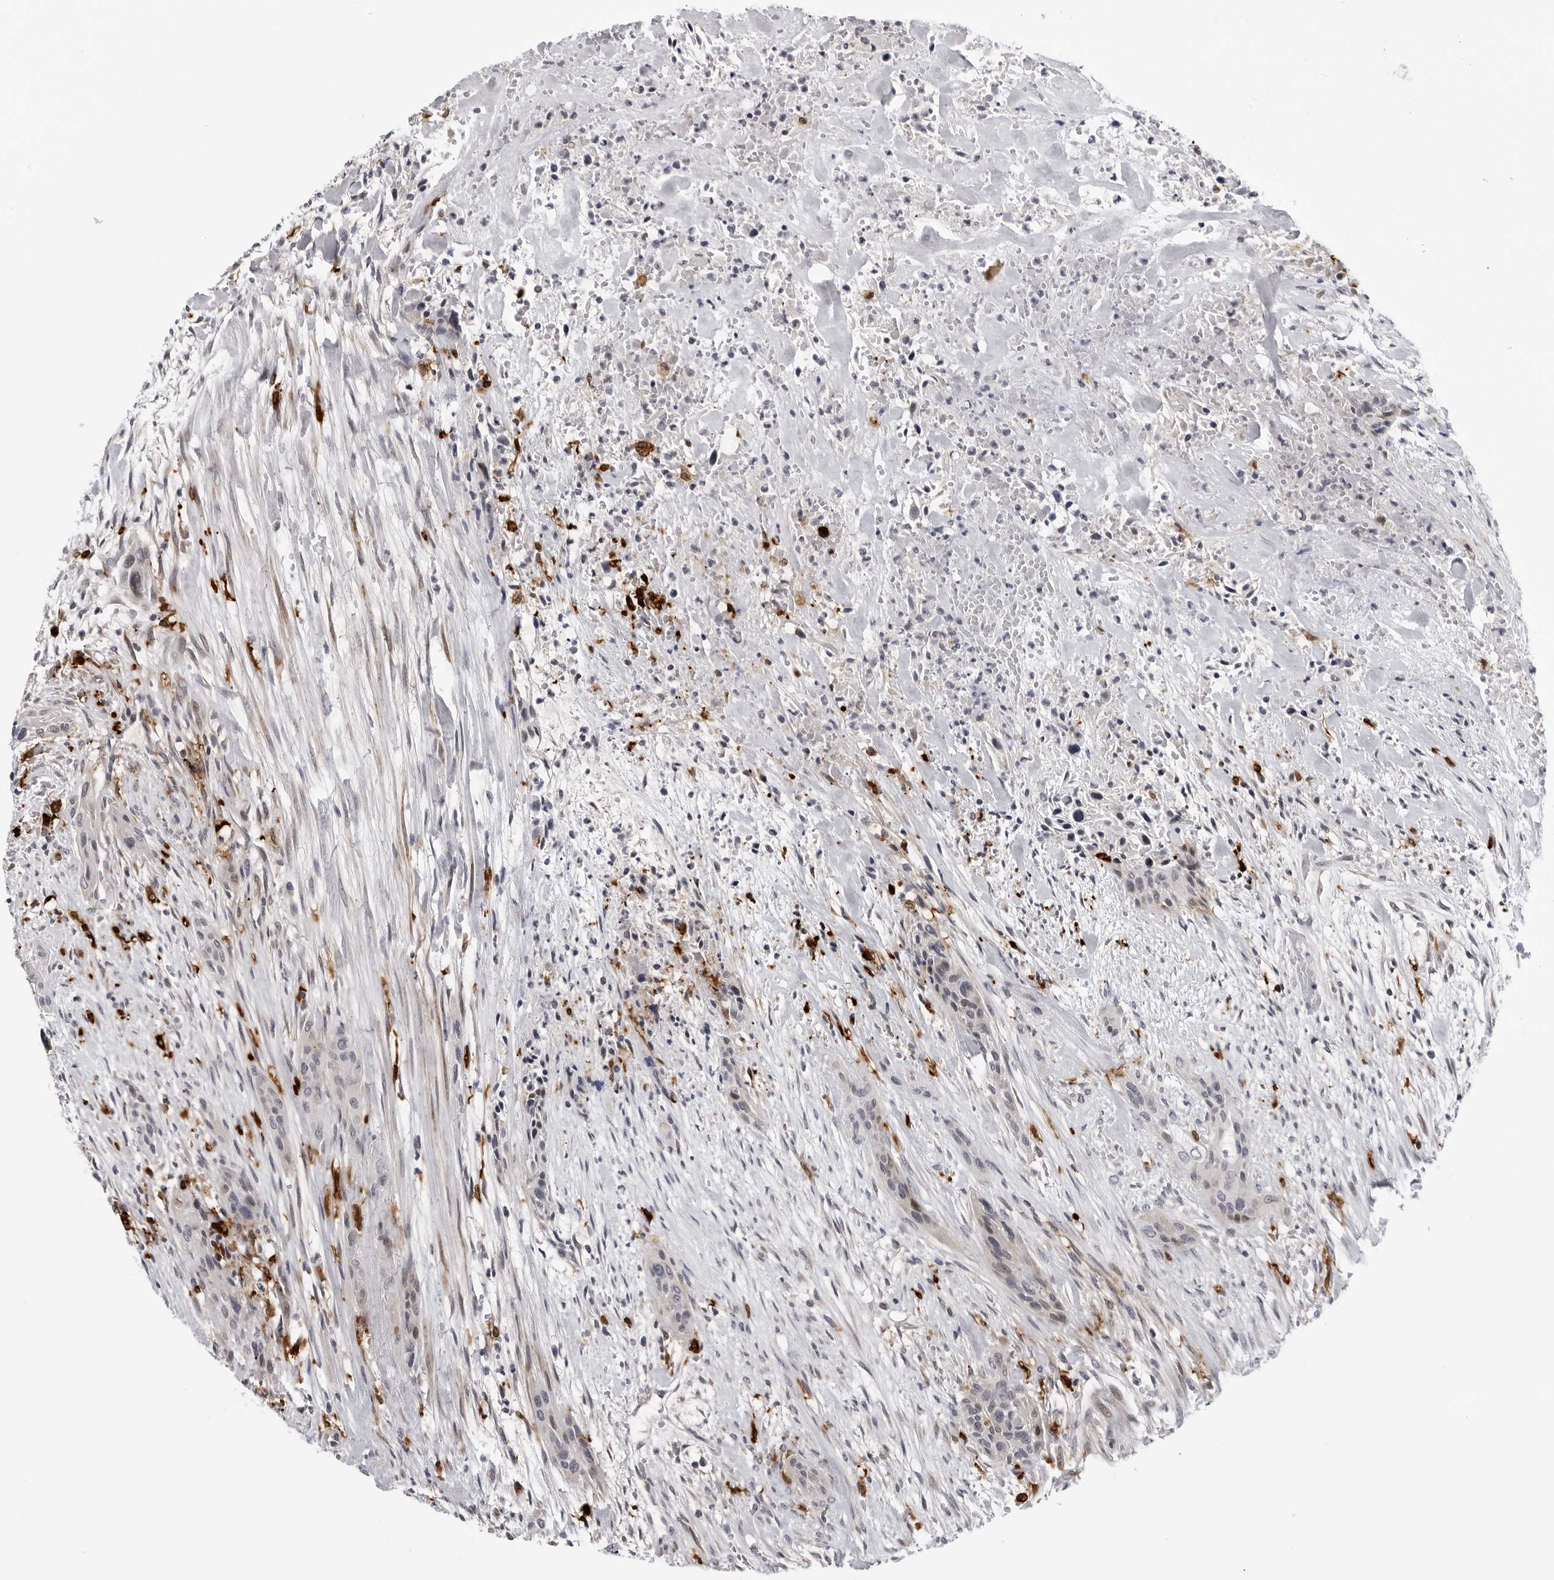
{"staining": {"intensity": "negative", "quantity": "none", "location": "none"}, "tissue": "urothelial cancer", "cell_type": "Tumor cells", "image_type": "cancer", "snomed": [{"axis": "morphology", "description": "Urothelial carcinoma, High grade"}, {"axis": "topography", "description": "Urinary bladder"}], "caption": "The immunohistochemistry (IHC) image has no significant expression in tumor cells of urothelial cancer tissue. The staining is performed using DAB (3,3'-diaminobenzidine) brown chromogen with nuclei counter-stained in using hematoxylin.", "gene": "CDK20", "patient": {"sex": "male", "age": 35}}